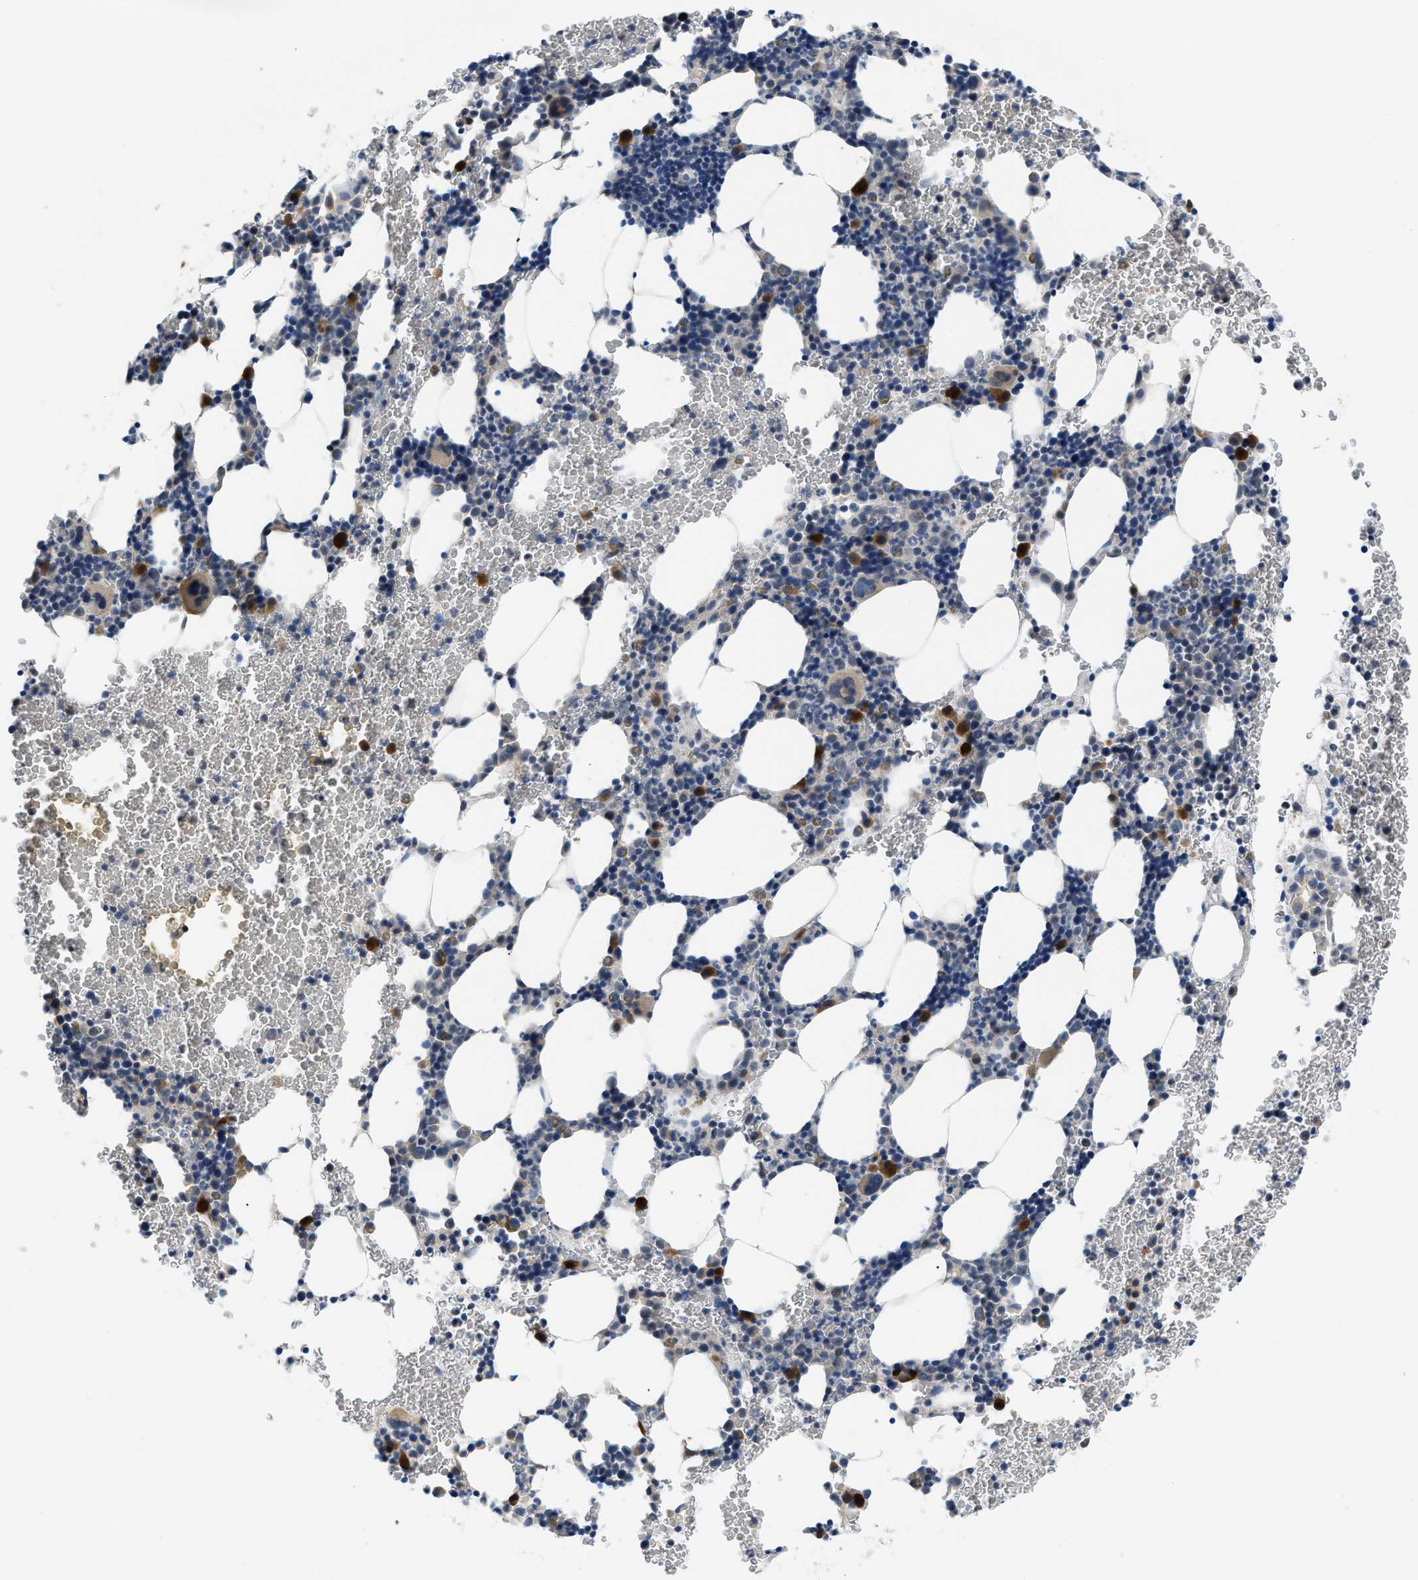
{"staining": {"intensity": "strong", "quantity": "<25%", "location": "cytoplasmic/membranous"}, "tissue": "bone marrow", "cell_type": "Hematopoietic cells", "image_type": "normal", "snomed": [{"axis": "morphology", "description": "Normal tissue, NOS"}, {"axis": "morphology", "description": "Inflammation, NOS"}, {"axis": "topography", "description": "Bone marrow"}], "caption": "This image shows benign bone marrow stained with immunohistochemistry to label a protein in brown. The cytoplasmic/membranous of hematopoietic cells show strong positivity for the protein. Nuclei are counter-stained blue.", "gene": "PSAT1", "patient": {"sex": "female", "age": 70}}